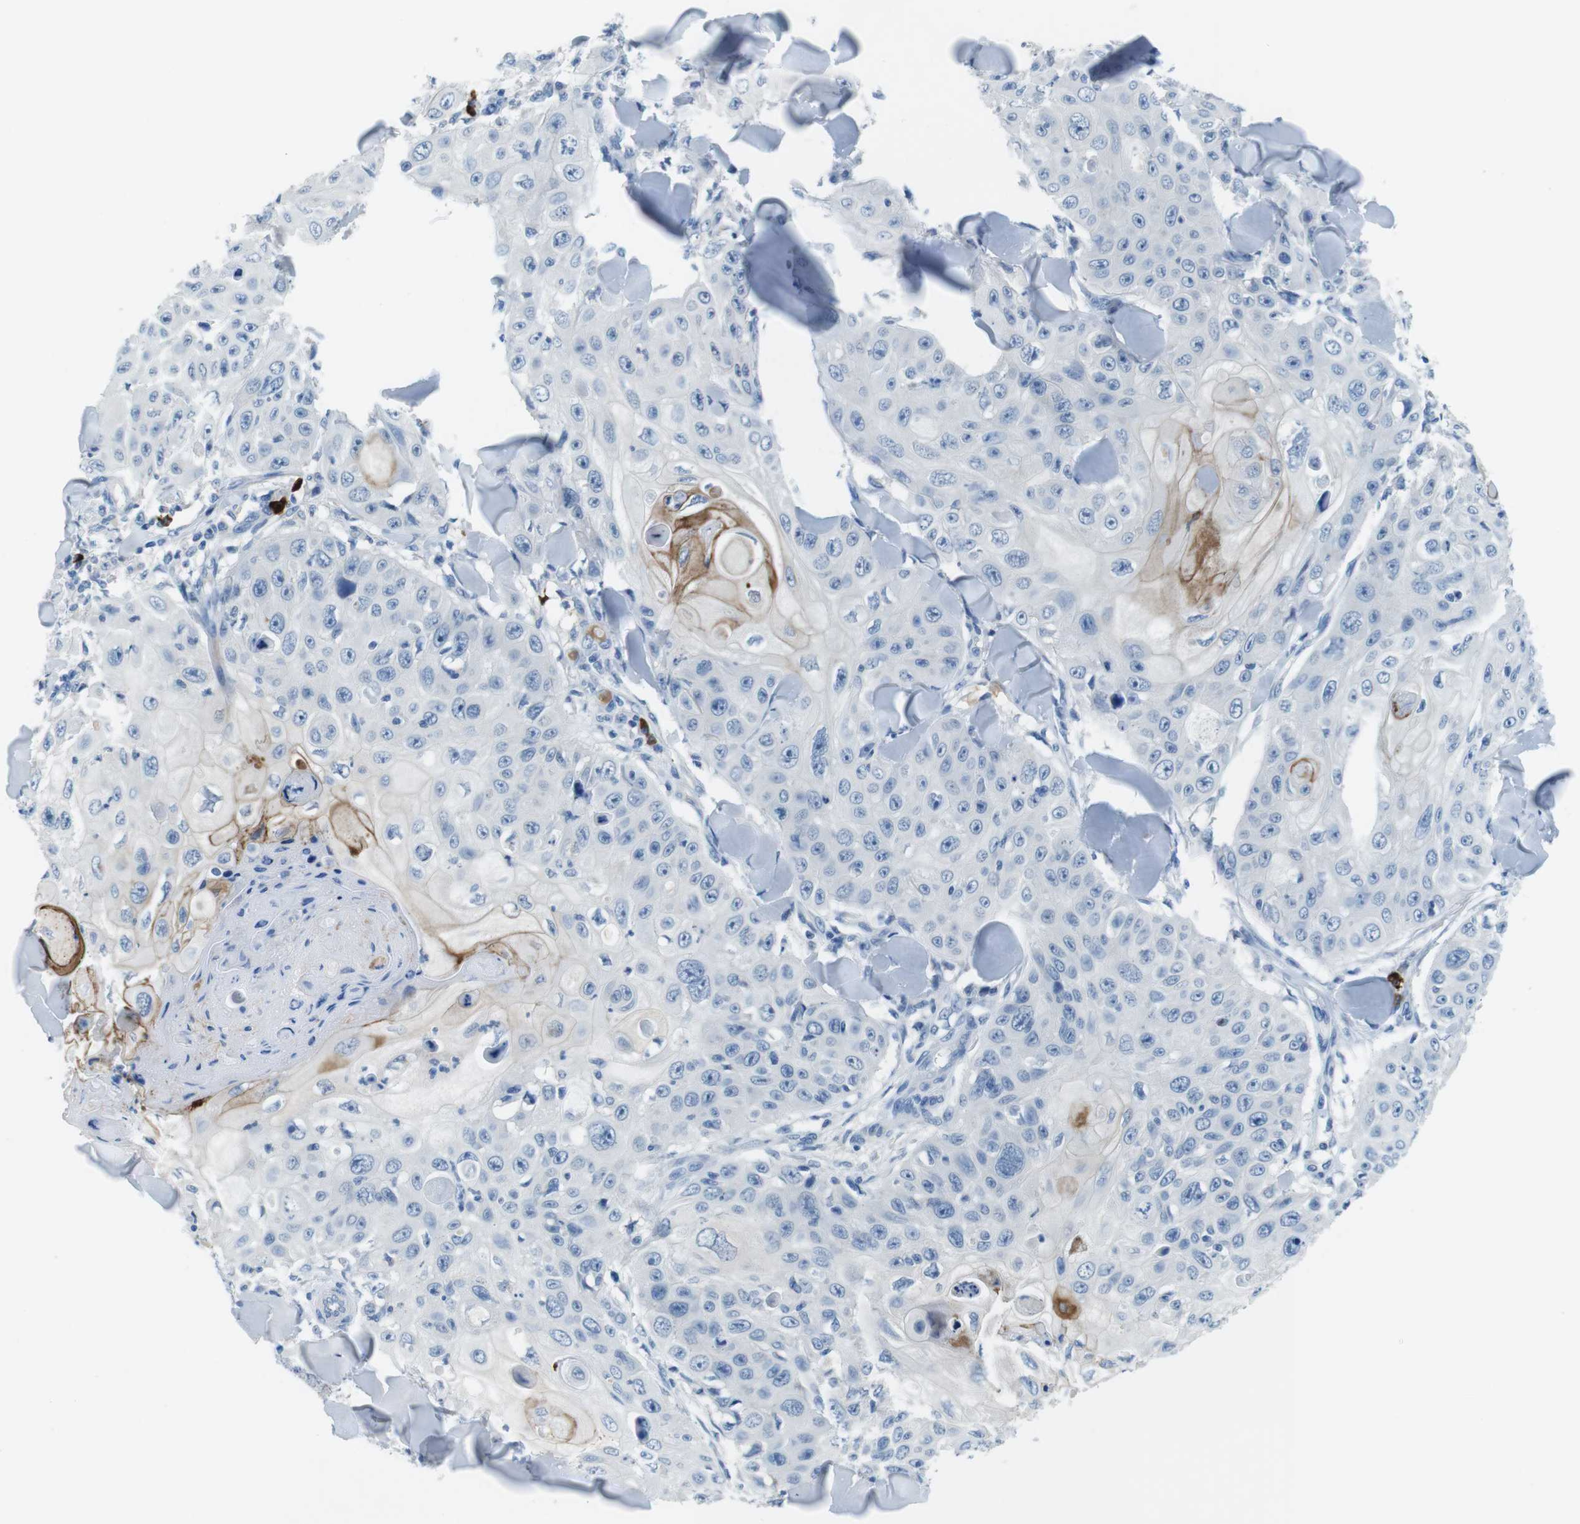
{"staining": {"intensity": "negative", "quantity": "none", "location": "none"}, "tissue": "skin cancer", "cell_type": "Tumor cells", "image_type": "cancer", "snomed": [{"axis": "morphology", "description": "Squamous cell carcinoma, NOS"}, {"axis": "topography", "description": "Skin"}], "caption": "Immunohistochemistry micrograph of skin squamous cell carcinoma stained for a protein (brown), which reveals no positivity in tumor cells.", "gene": "SLC35A3", "patient": {"sex": "male", "age": 86}}